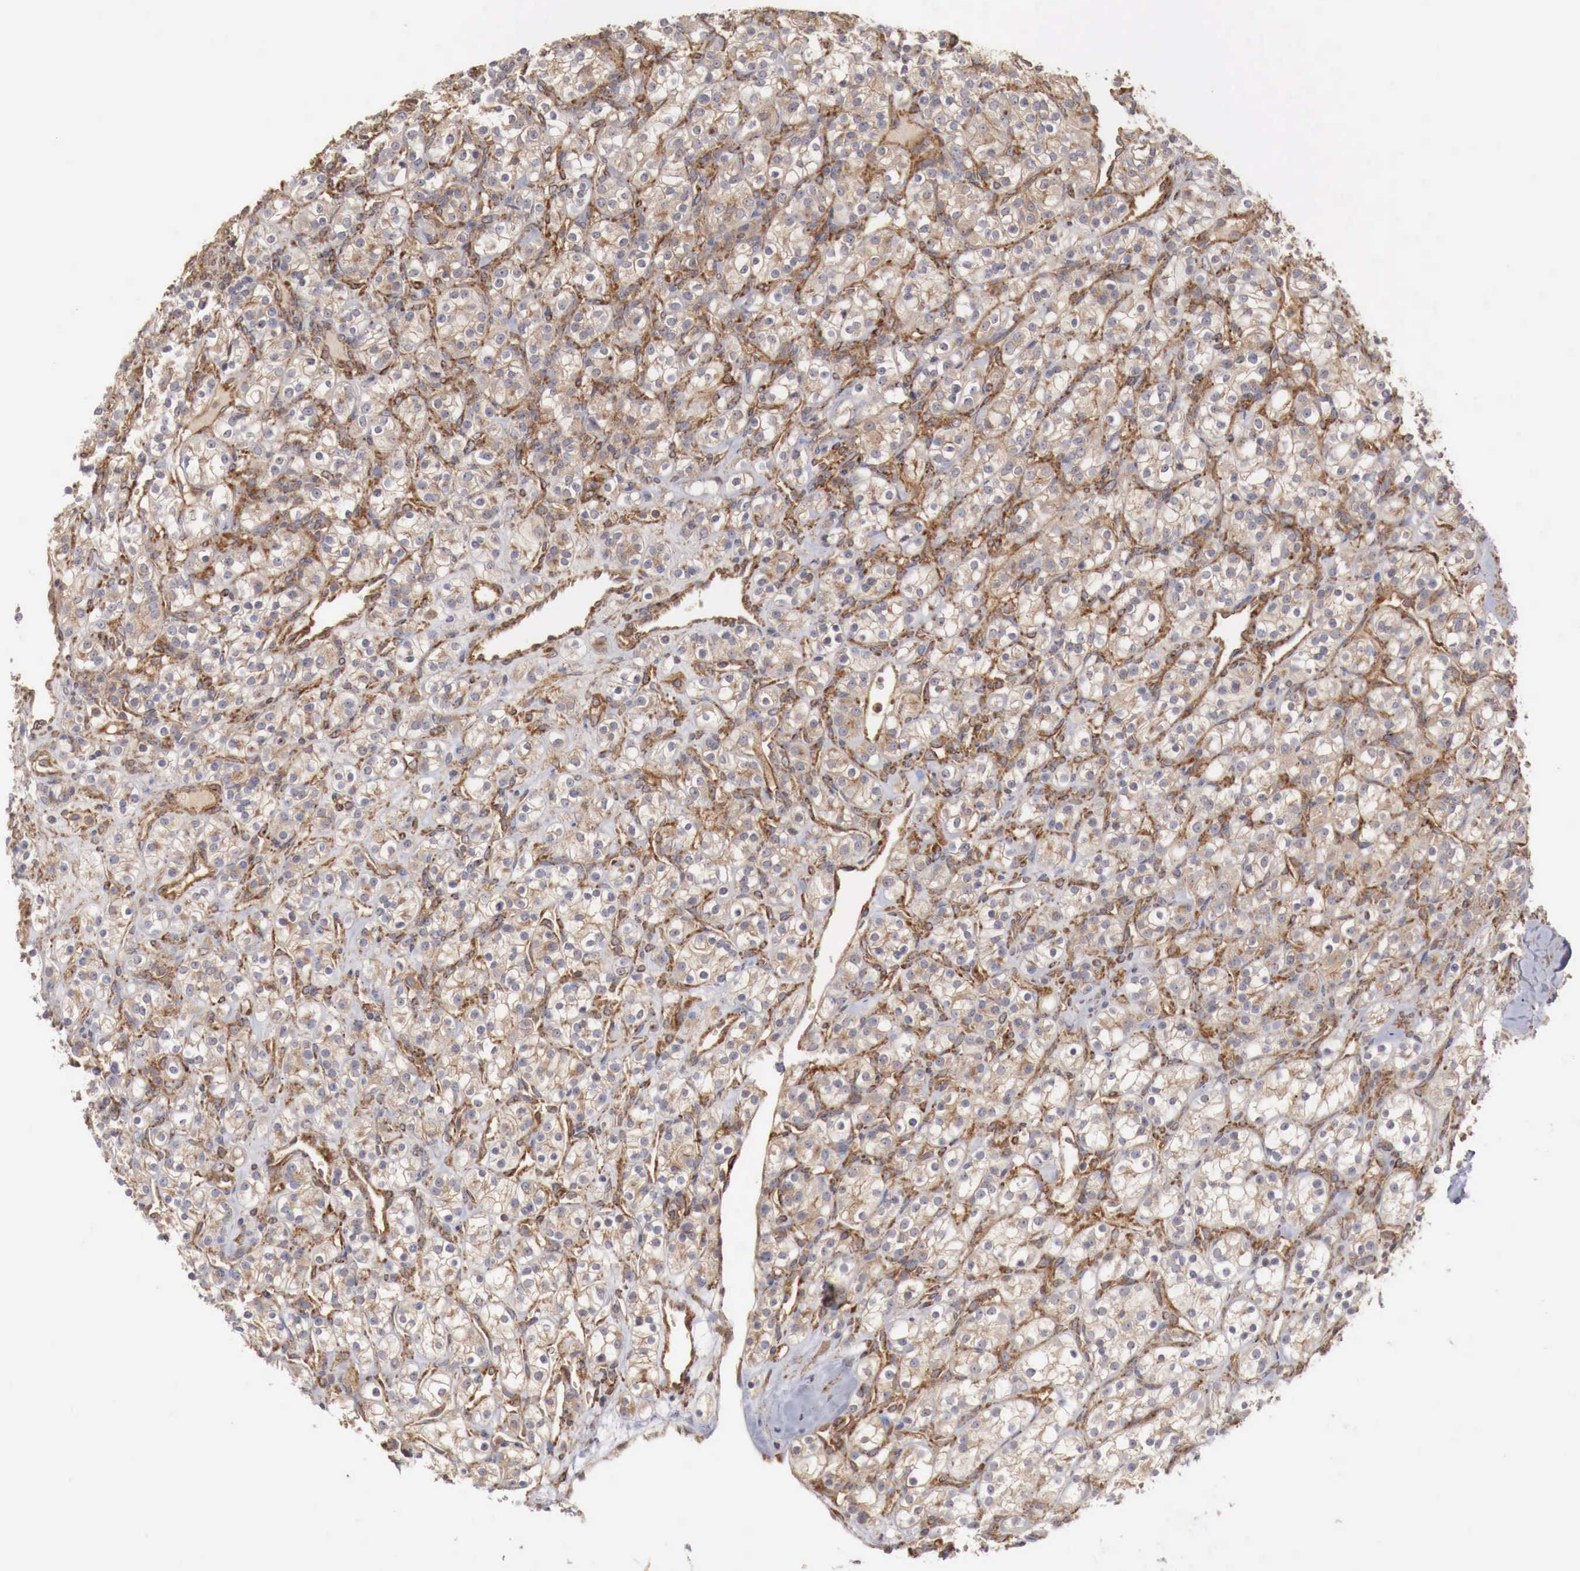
{"staining": {"intensity": "moderate", "quantity": ">75%", "location": "cytoplasmic/membranous"}, "tissue": "renal cancer", "cell_type": "Tumor cells", "image_type": "cancer", "snomed": [{"axis": "morphology", "description": "Adenocarcinoma, NOS"}, {"axis": "topography", "description": "Kidney"}], "caption": "Renal cancer tissue displays moderate cytoplasmic/membranous staining in about >75% of tumor cells, visualized by immunohistochemistry. (DAB IHC with brightfield microscopy, high magnification).", "gene": "ARMCX4", "patient": {"sex": "male", "age": 77}}